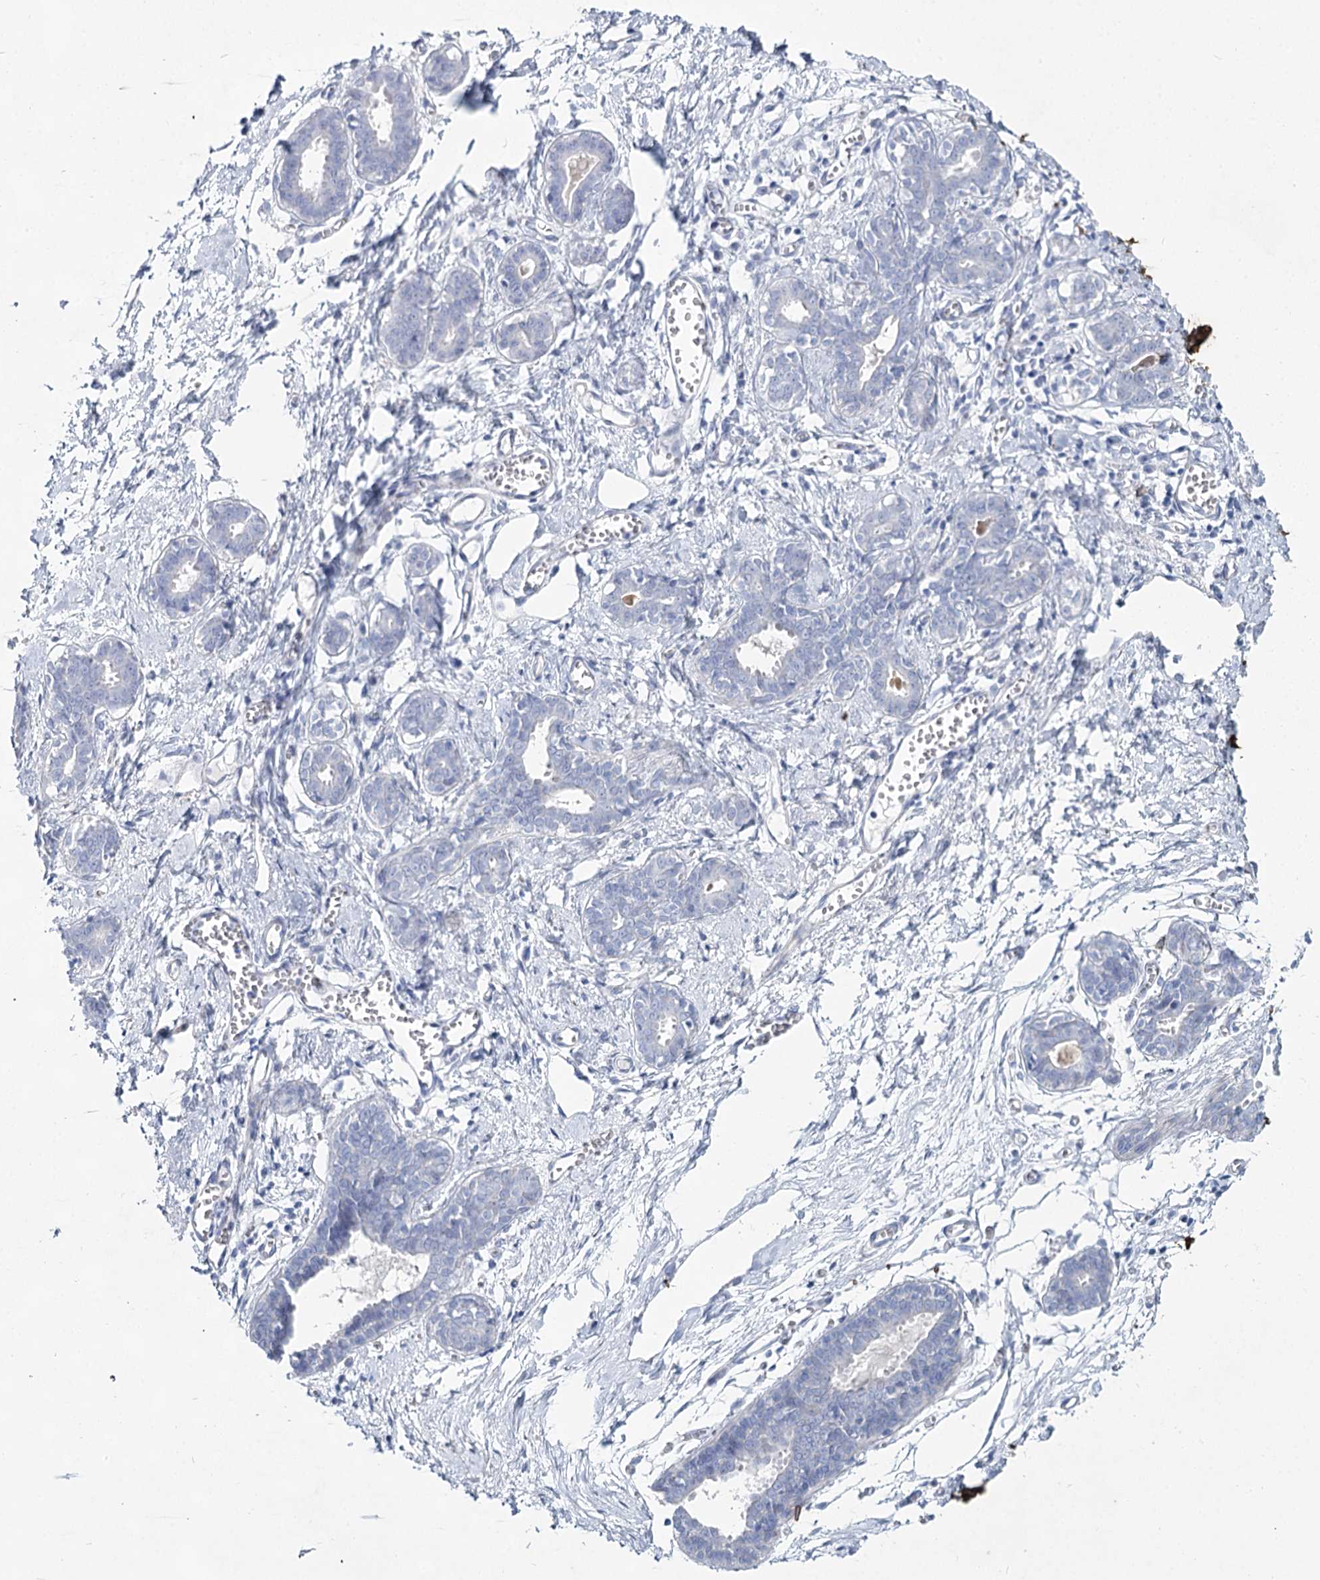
{"staining": {"intensity": "negative", "quantity": "none", "location": "none"}, "tissue": "breast", "cell_type": "Adipocytes", "image_type": "normal", "snomed": [{"axis": "morphology", "description": "Normal tissue, NOS"}, {"axis": "topography", "description": "Breast"}], "caption": "Immunohistochemical staining of unremarkable human breast demonstrates no significant staining in adipocytes. Nuclei are stained in blue.", "gene": "SLC17A2", "patient": {"sex": "female", "age": 27}}